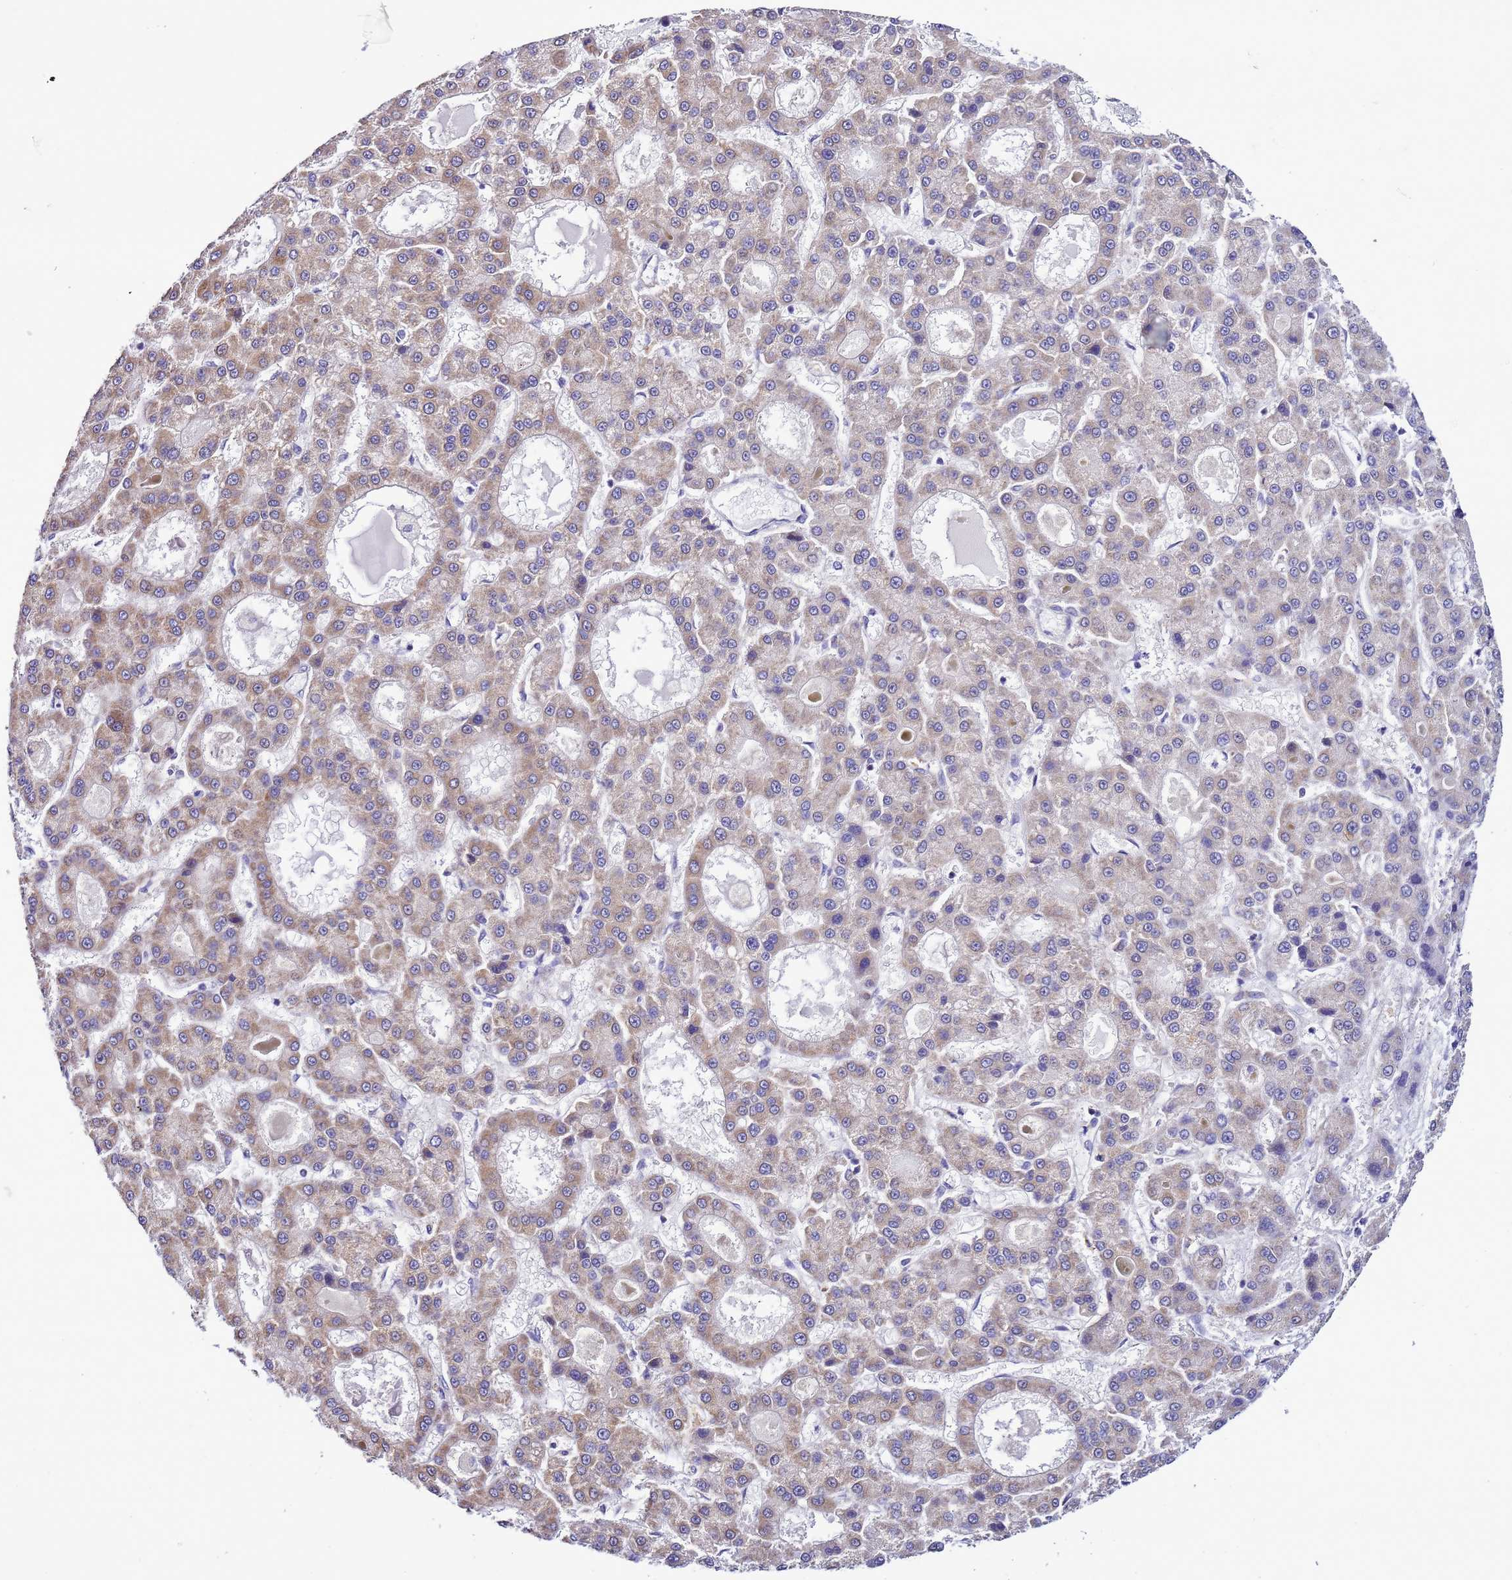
{"staining": {"intensity": "weak", "quantity": "25%-75%", "location": "cytoplasmic/membranous"}, "tissue": "liver cancer", "cell_type": "Tumor cells", "image_type": "cancer", "snomed": [{"axis": "morphology", "description": "Carcinoma, Hepatocellular, NOS"}, {"axis": "topography", "description": "Liver"}], "caption": "Immunohistochemistry image of human liver cancer (hepatocellular carcinoma) stained for a protein (brown), which displays low levels of weak cytoplasmic/membranous positivity in approximately 25%-75% of tumor cells.", "gene": "AHI1", "patient": {"sex": "male", "age": 70}}